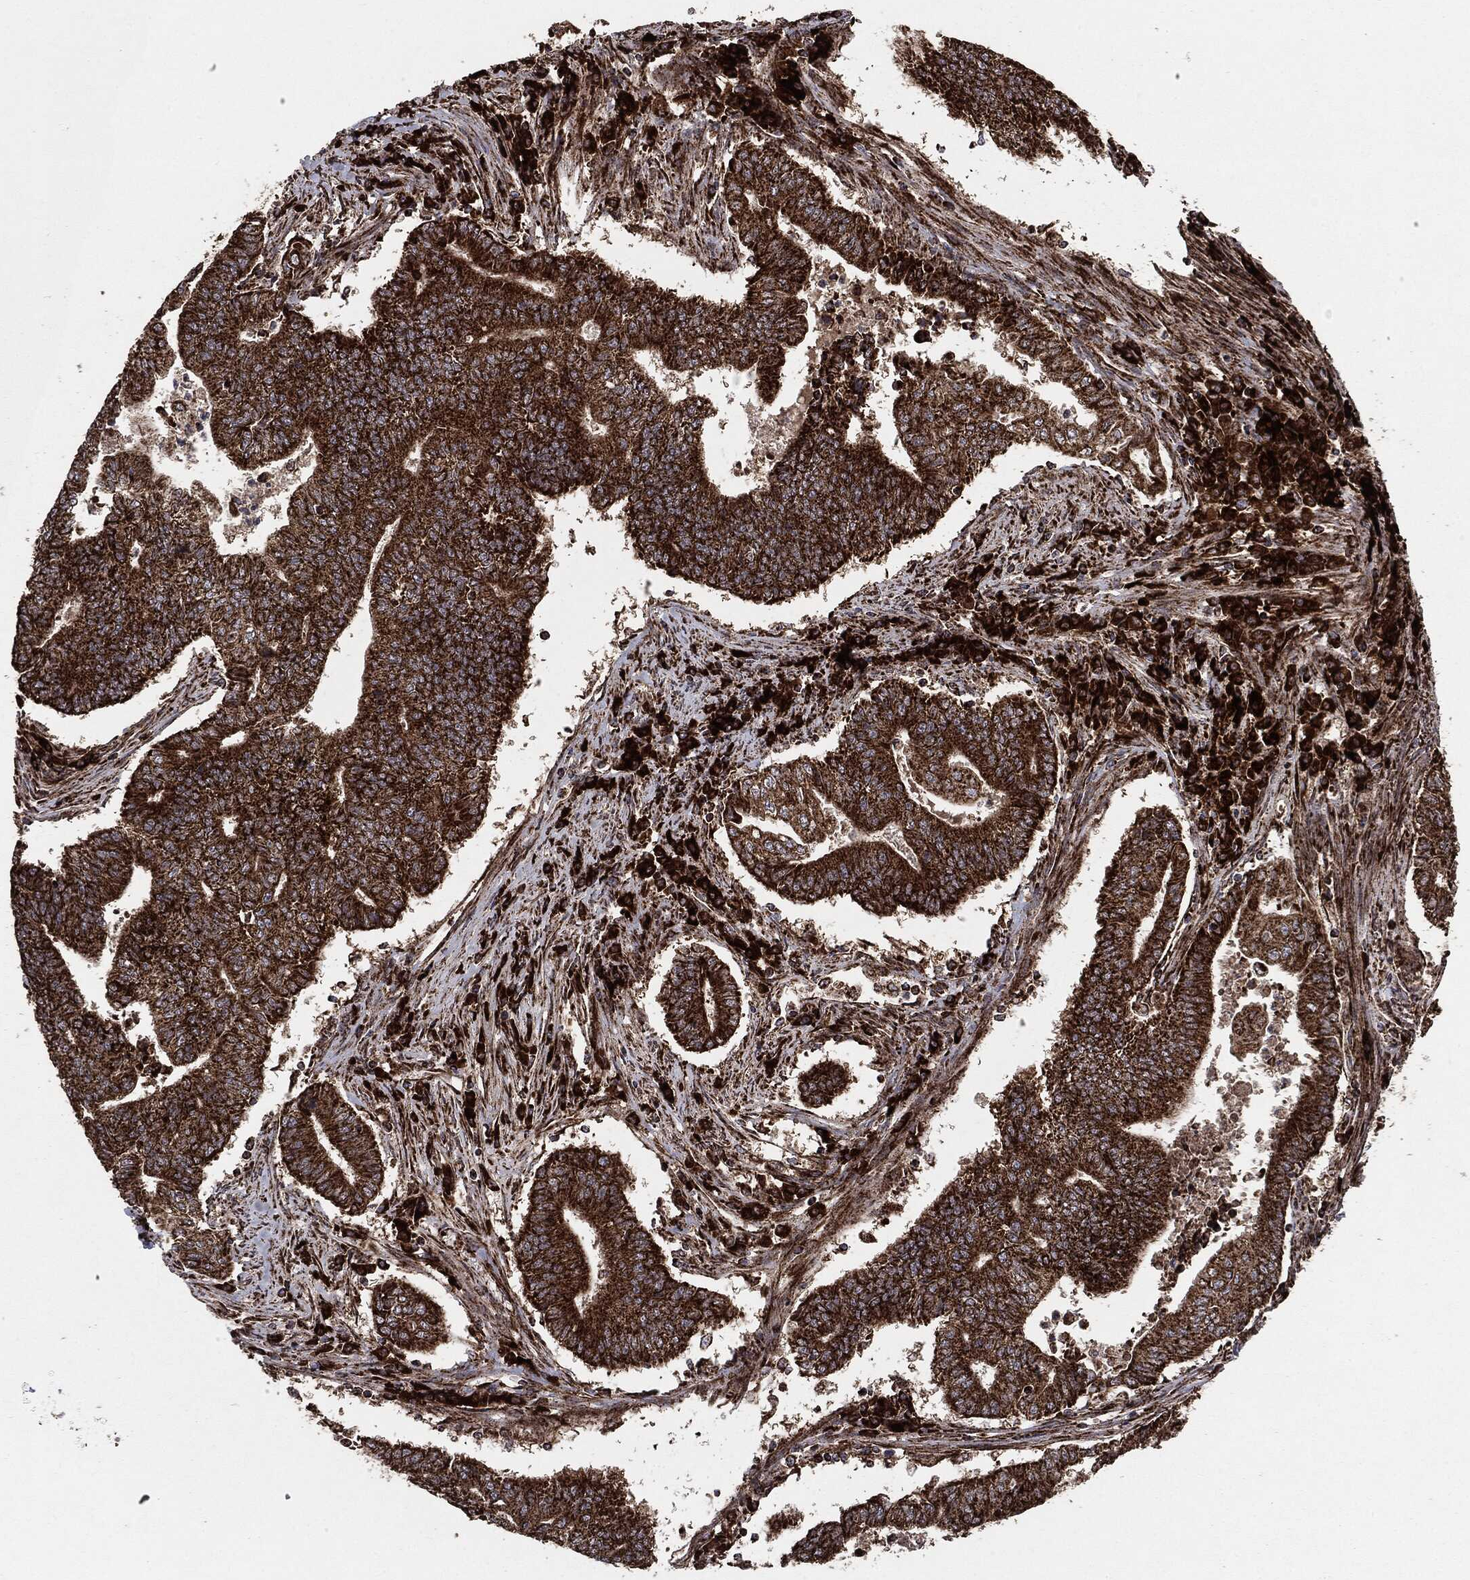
{"staining": {"intensity": "strong", "quantity": ">75%", "location": "cytoplasmic/membranous"}, "tissue": "endometrial cancer", "cell_type": "Tumor cells", "image_type": "cancer", "snomed": [{"axis": "morphology", "description": "Adenocarcinoma, NOS"}, {"axis": "topography", "description": "Uterus"}, {"axis": "topography", "description": "Endometrium"}], "caption": "Protein analysis of endometrial cancer (adenocarcinoma) tissue reveals strong cytoplasmic/membranous positivity in approximately >75% of tumor cells. The staining was performed using DAB (3,3'-diaminobenzidine) to visualize the protein expression in brown, while the nuclei were stained in blue with hematoxylin (Magnification: 20x).", "gene": "MAP2K1", "patient": {"sex": "female", "age": 54}}